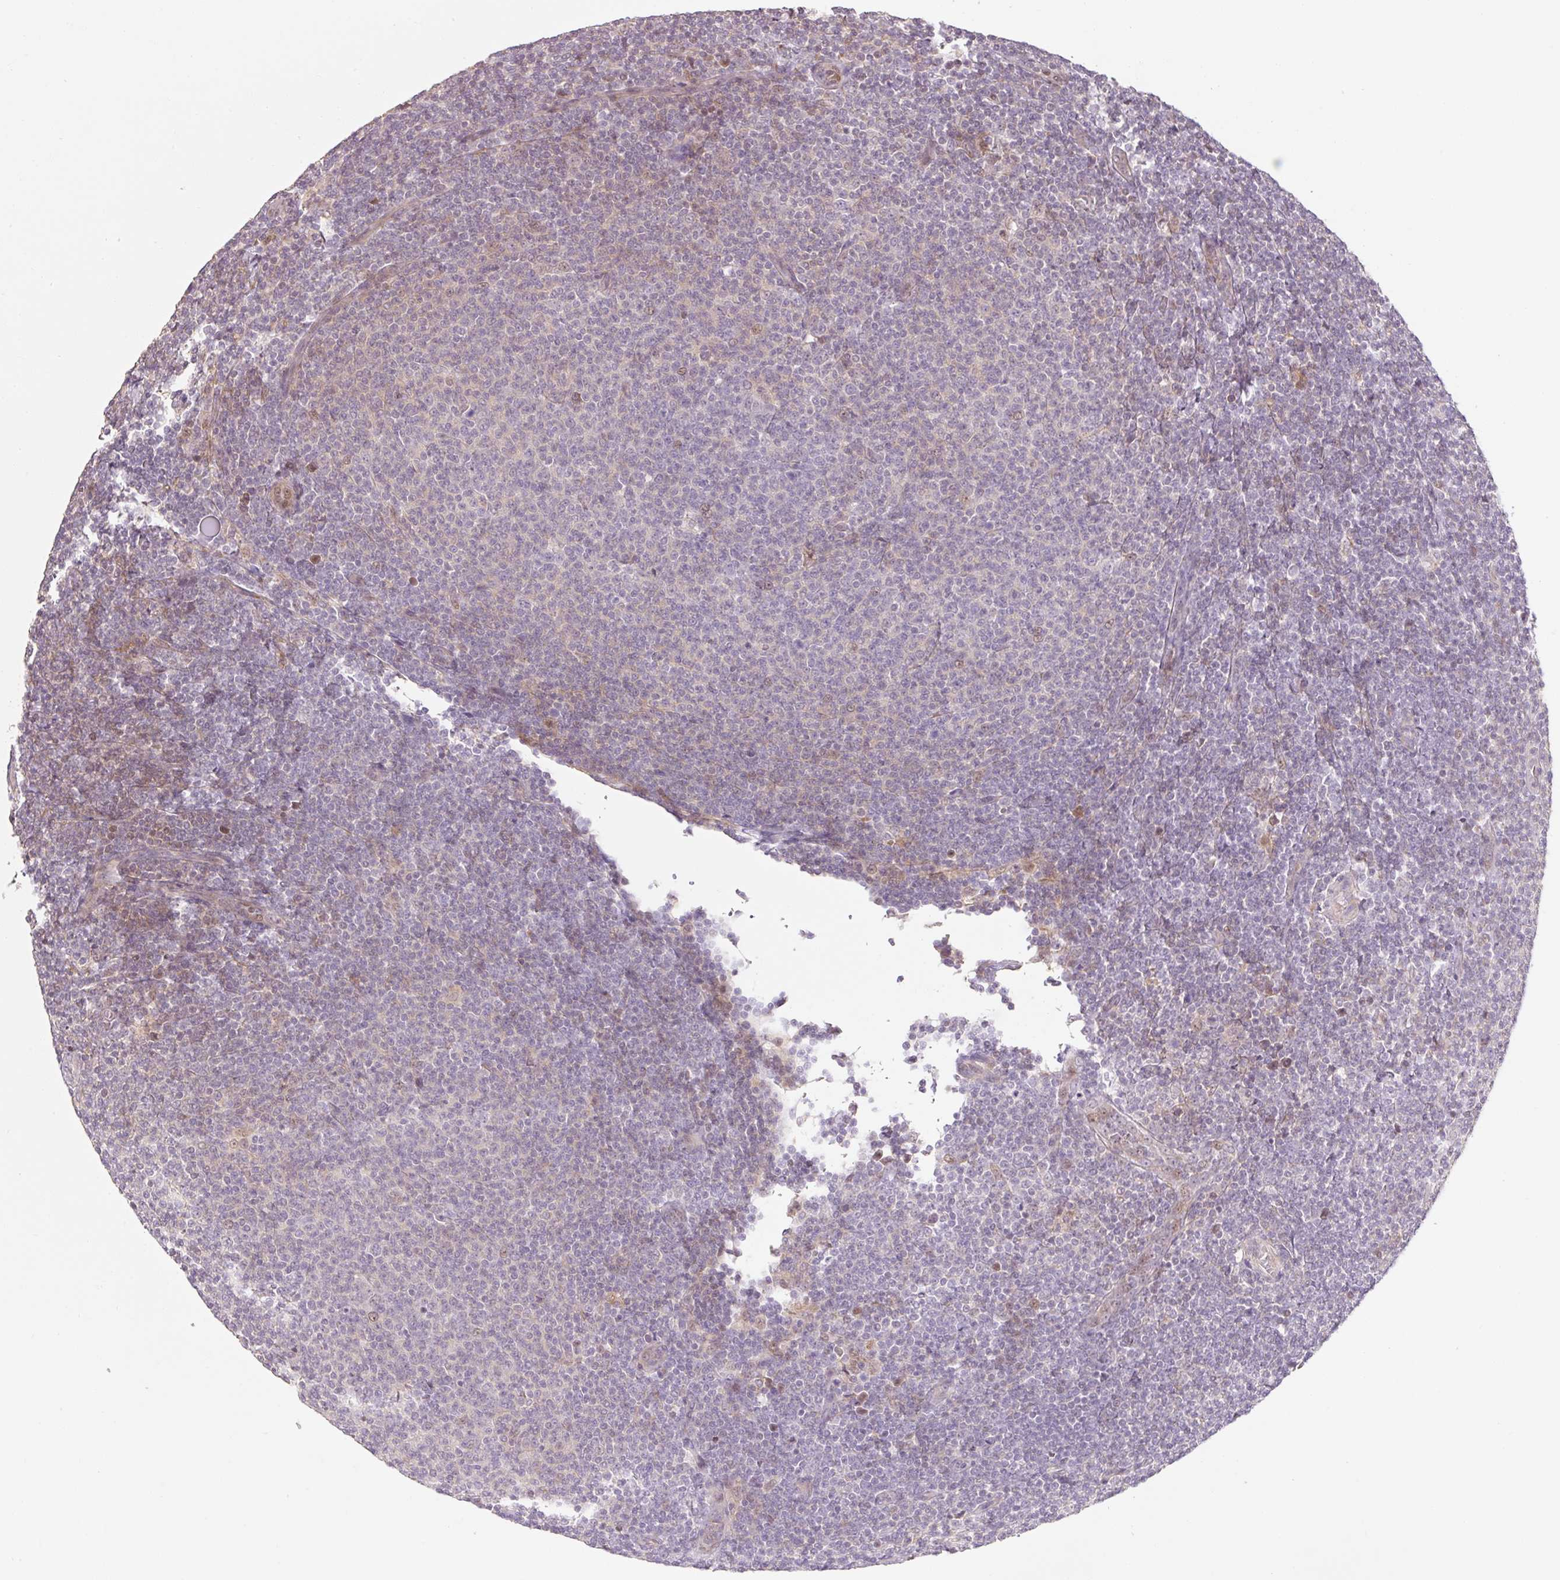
{"staining": {"intensity": "negative", "quantity": "none", "location": "none"}, "tissue": "lymphoma", "cell_type": "Tumor cells", "image_type": "cancer", "snomed": [{"axis": "morphology", "description": "Malignant lymphoma, non-Hodgkin's type, Low grade"}, {"axis": "topography", "description": "Lymph node"}], "caption": "Immunohistochemistry micrograph of human low-grade malignant lymphoma, non-Hodgkin's type stained for a protein (brown), which exhibits no staining in tumor cells.", "gene": "ZNF552", "patient": {"sex": "male", "age": 66}}